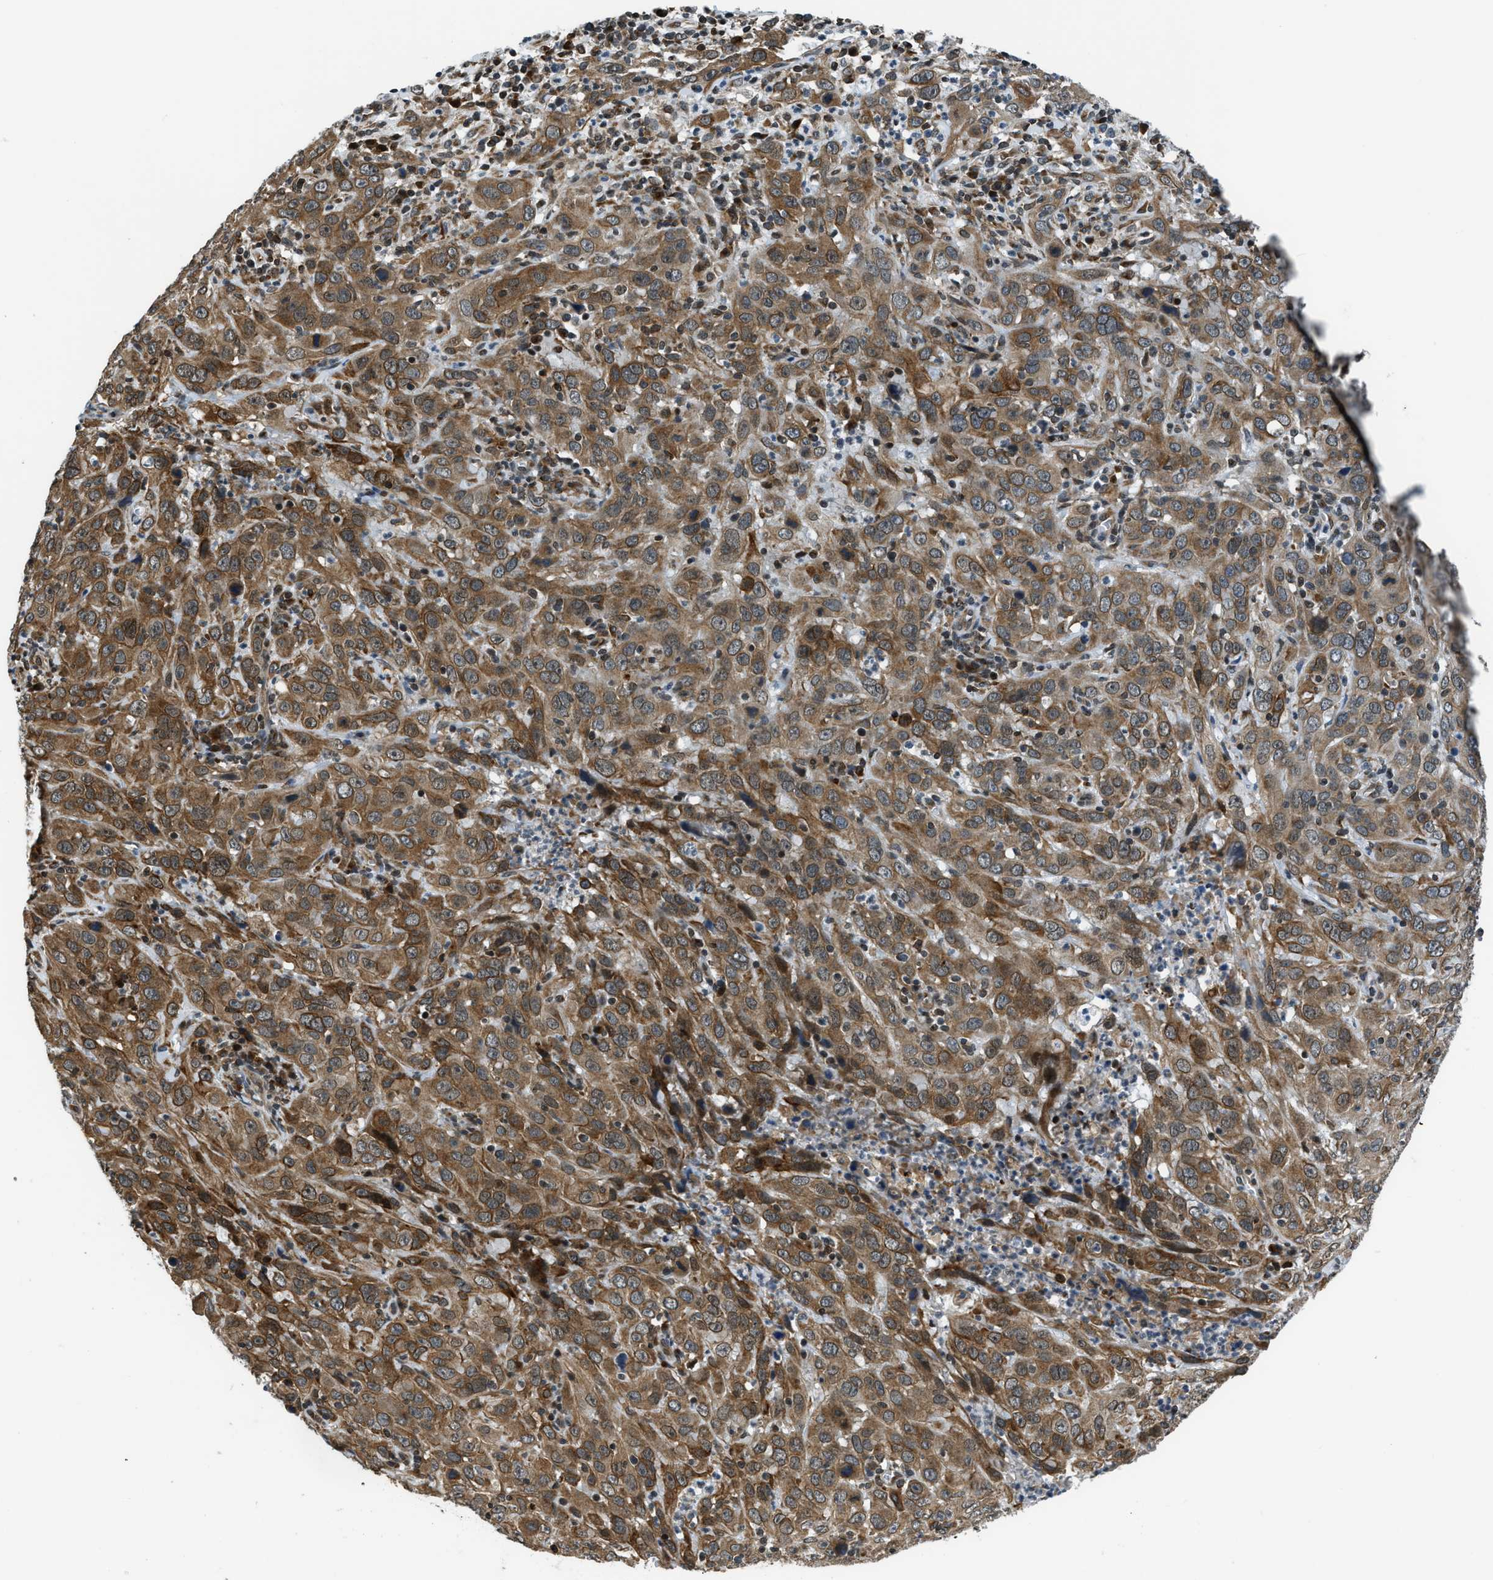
{"staining": {"intensity": "moderate", "quantity": ">75%", "location": "cytoplasmic/membranous"}, "tissue": "cervical cancer", "cell_type": "Tumor cells", "image_type": "cancer", "snomed": [{"axis": "morphology", "description": "Squamous cell carcinoma, NOS"}, {"axis": "topography", "description": "Cervix"}], "caption": "A micrograph of human squamous cell carcinoma (cervical) stained for a protein reveals moderate cytoplasmic/membranous brown staining in tumor cells.", "gene": "RETREG3", "patient": {"sex": "female", "age": 32}}